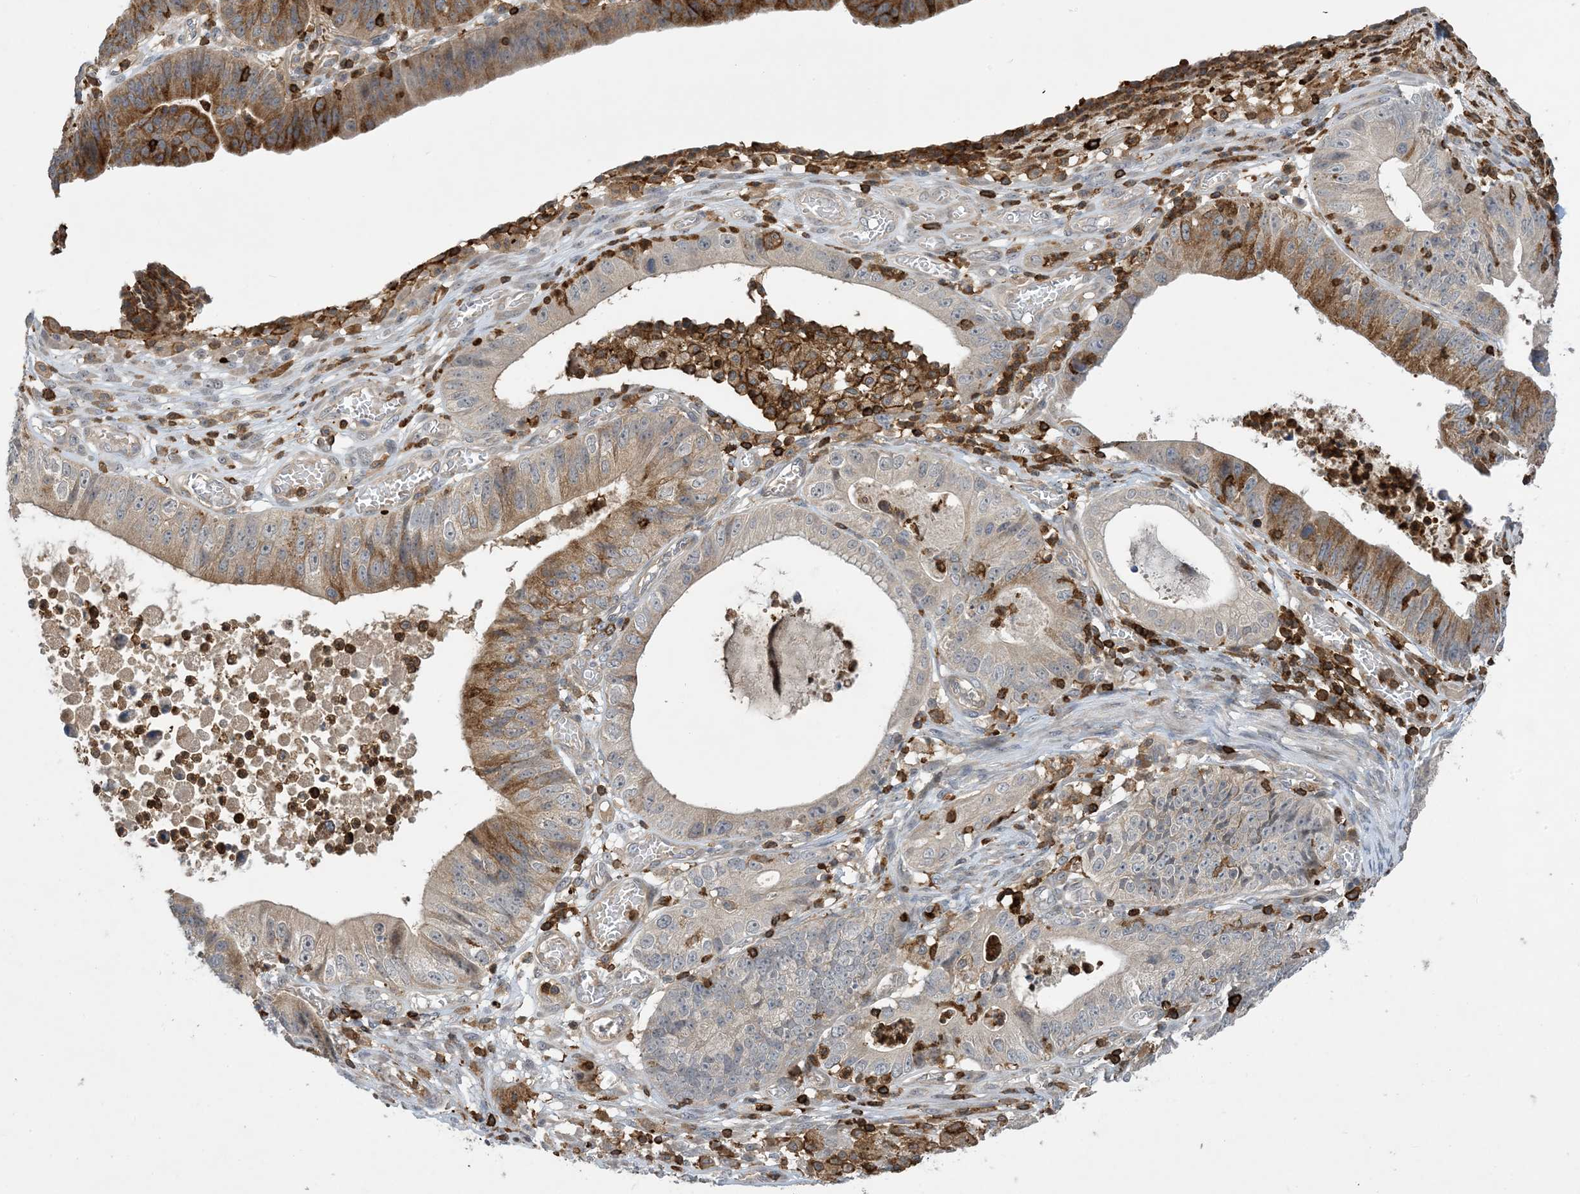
{"staining": {"intensity": "strong", "quantity": ">75%", "location": "cytoplasmic/membranous"}, "tissue": "stomach cancer", "cell_type": "Tumor cells", "image_type": "cancer", "snomed": [{"axis": "morphology", "description": "Adenocarcinoma, NOS"}, {"axis": "topography", "description": "Stomach"}], "caption": "IHC photomicrograph of neoplastic tissue: stomach adenocarcinoma stained using immunohistochemistry displays high levels of strong protein expression localized specifically in the cytoplasmic/membranous of tumor cells, appearing as a cytoplasmic/membranous brown color.", "gene": "AK9", "patient": {"sex": "male", "age": 59}}